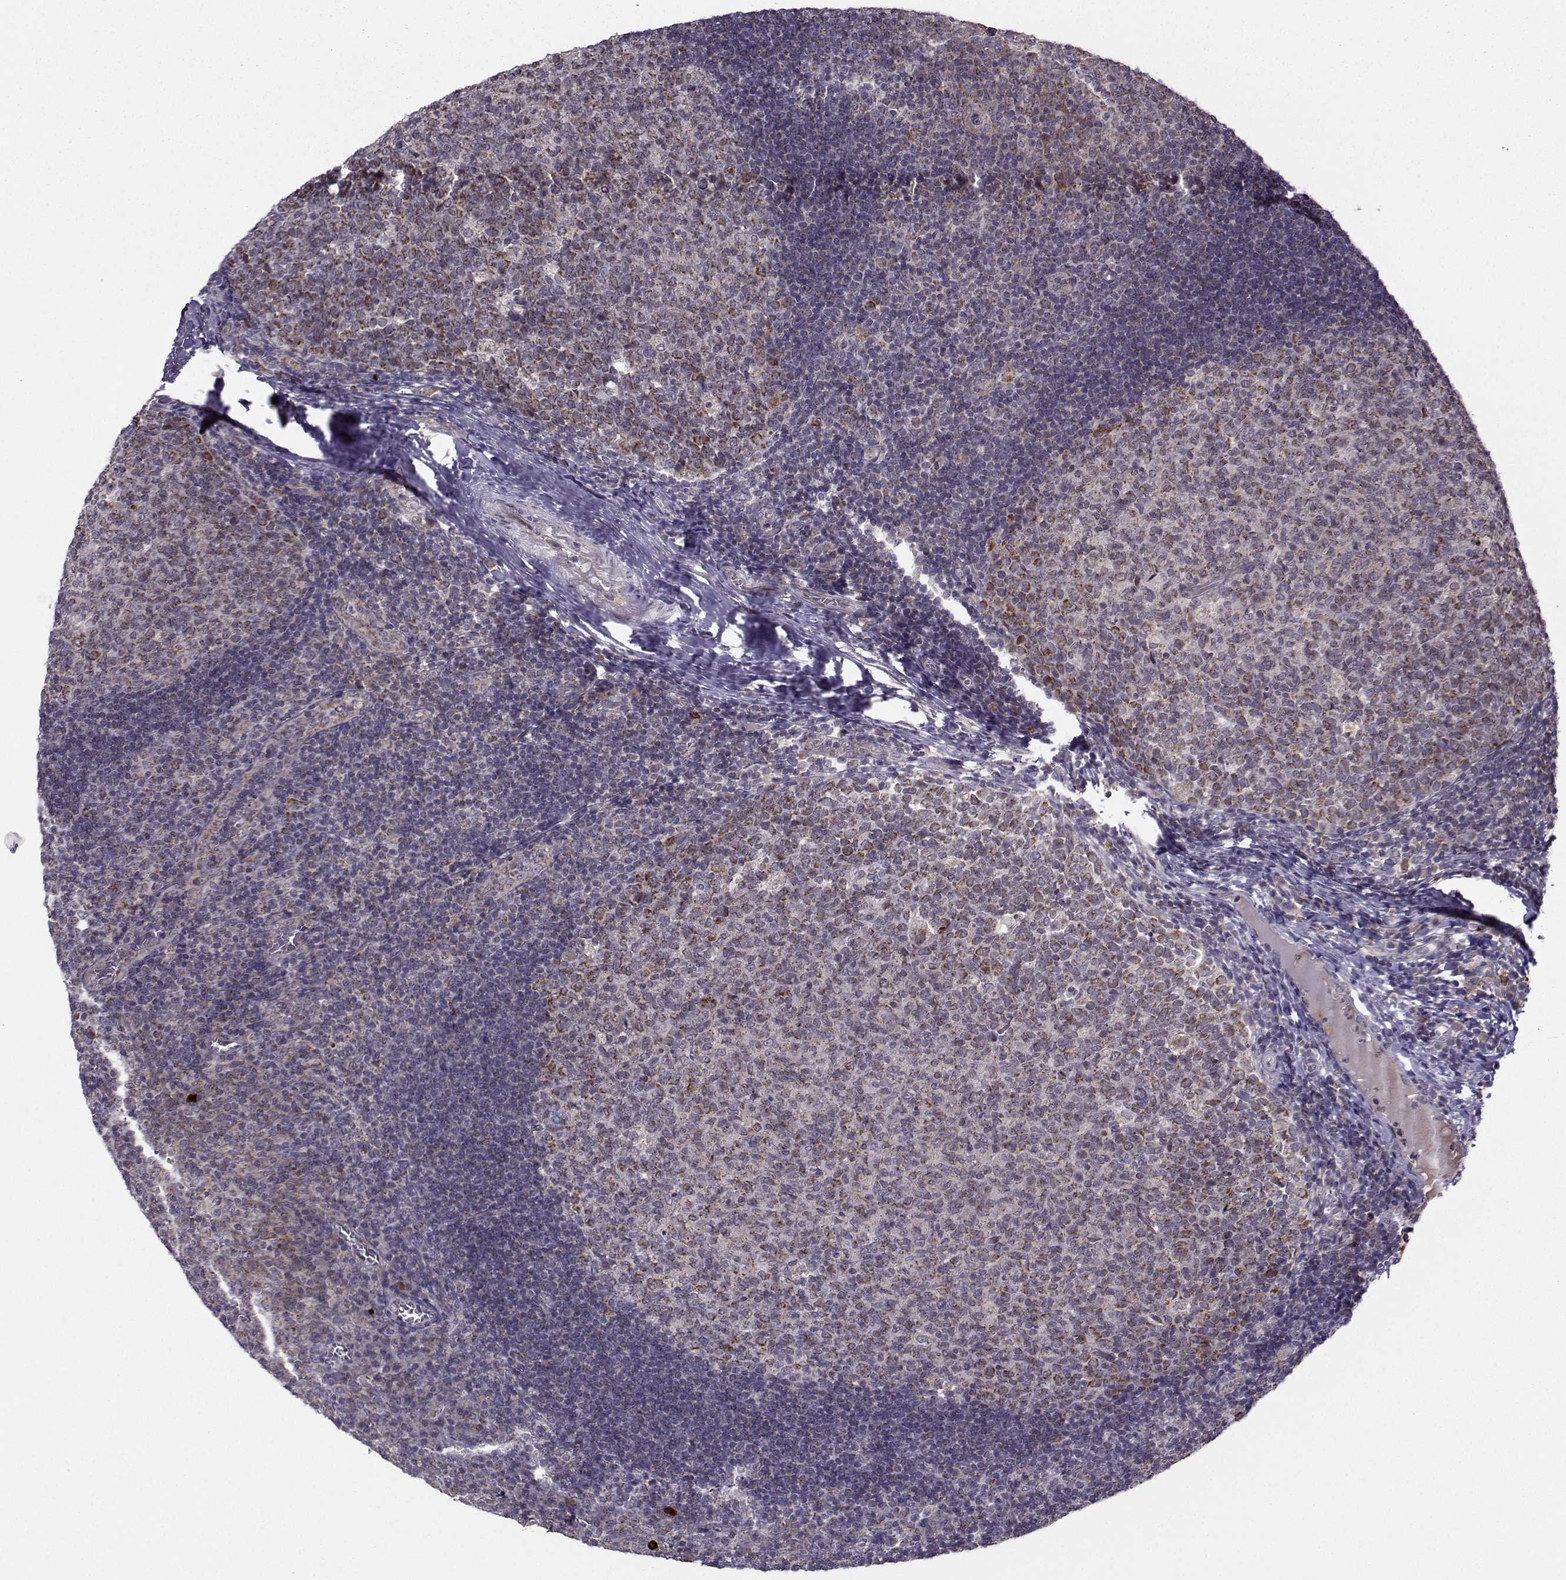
{"staining": {"intensity": "strong", "quantity": "25%-75%", "location": "cytoplasmic/membranous"}, "tissue": "tonsil", "cell_type": "Germinal center cells", "image_type": "normal", "snomed": [{"axis": "morphology", "description": "Normal tissue, NOS"}, {"axis": "topography", "description": "Tonsil"}], "caption": "A high amount of strong cytoplasmic/membranous positivity is present in approximately 25%-75% of germinal center cells in unremarkable tonsil. Ihc stains the protein of interest in brown and the nuclei are stained blue.", "gene": "NECAB3", "patient": {"sex": "female", "age": 13}}